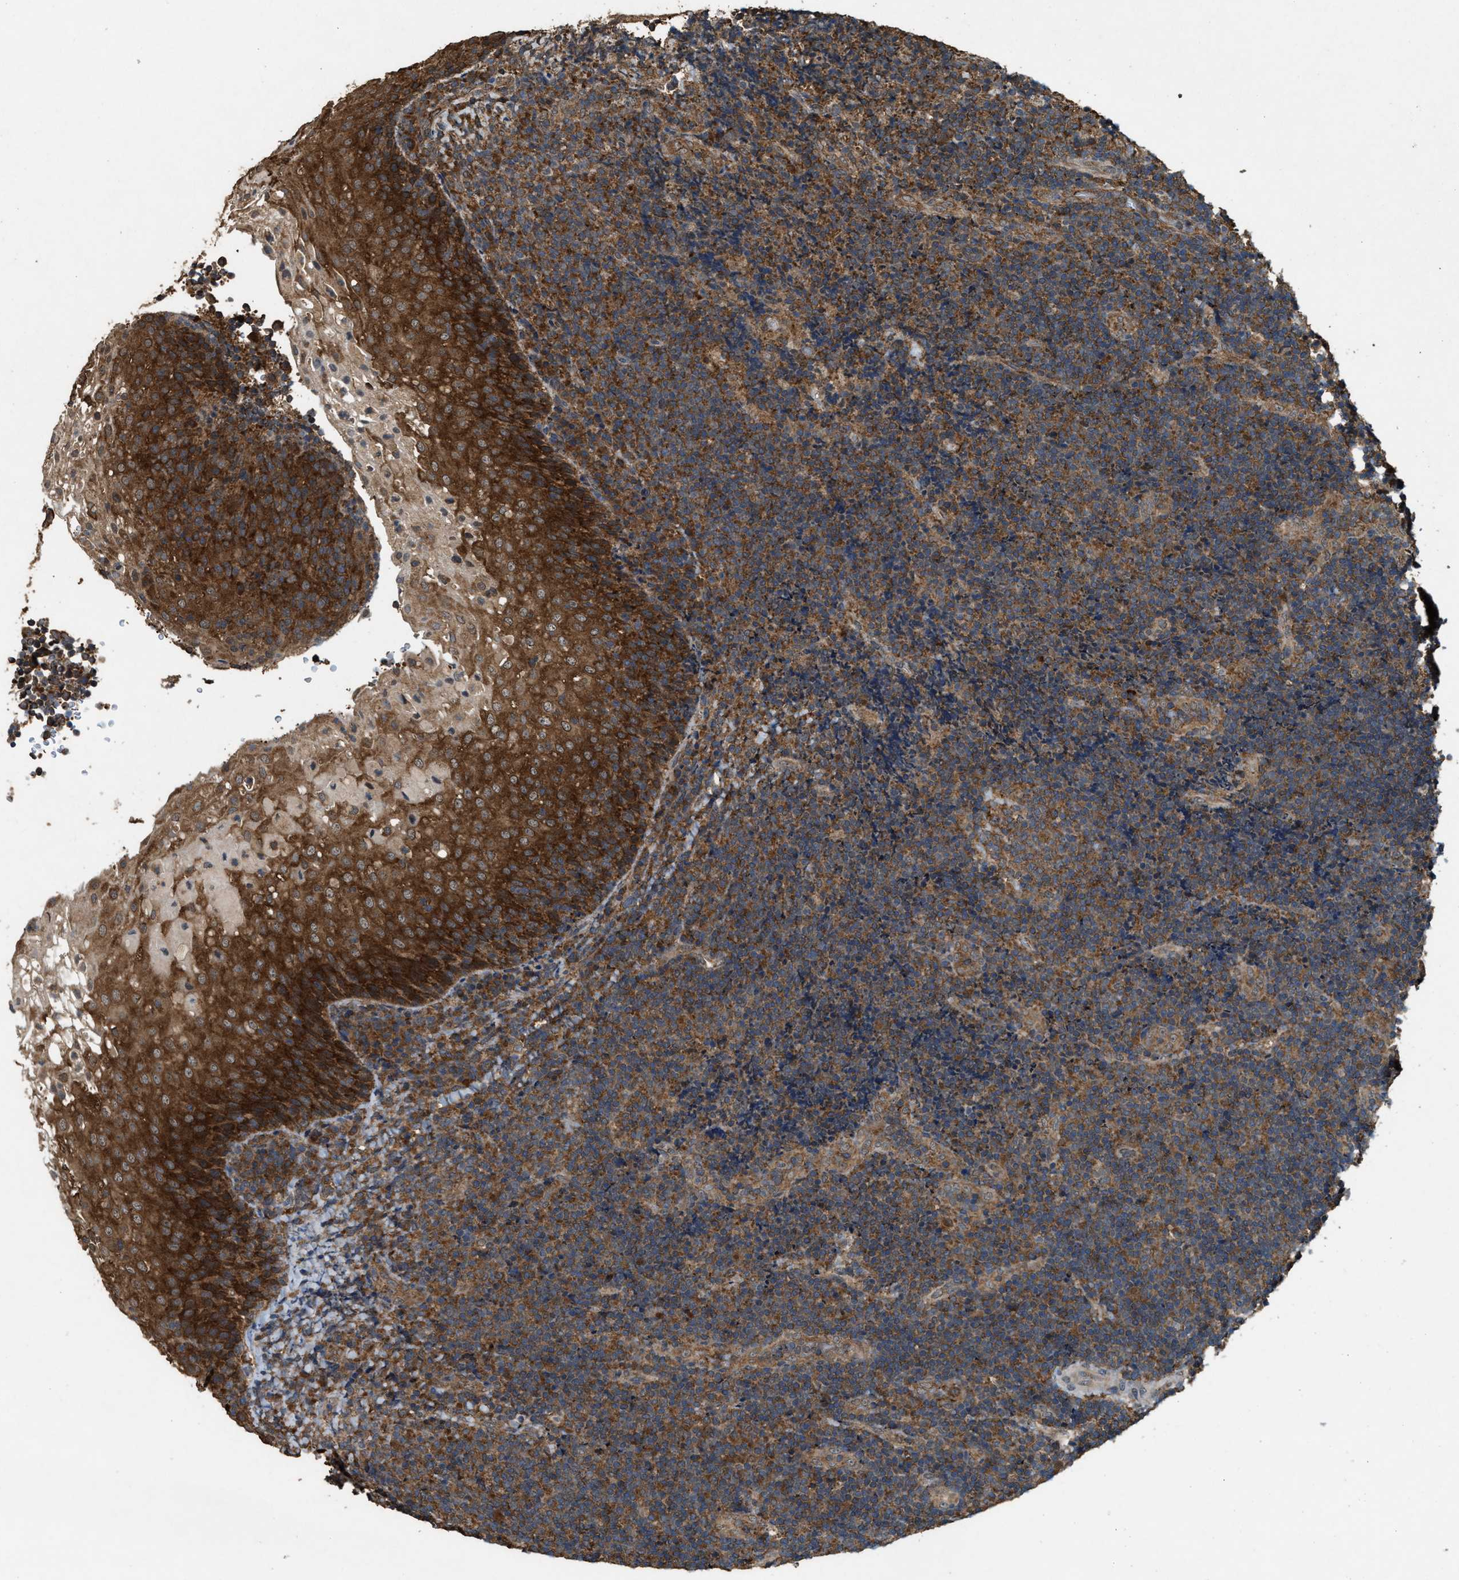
{"staining": {"intensity": "moderate", "quantity": ">75%", "location": "cytoplasmic/membranous"}, "tissue": "lymphoma", "cell_type": "Tumor cells", "image_type": "cancer", "snomed": [{"axis": "morphology", "description": "Malignant lymphoma, non-Hodgkin's type, High grade"}, {"axis": "topography", "description": "Tonsil"}], "caption": "A medium amount of moderate cytoplasmic/membranous expression is seen in about >75% of tumor cells in malignant lymphoma, non-Hodgkin's type (high-grade) tissue. The staining was performed using DAB (3,3'-diaminobenzidine), with brown indicating positive protein expression. Nuclei are stained blue with hematoxylin.", "gene": "ARHGEF5", "patient": {"sex": "female", "age": 36}}